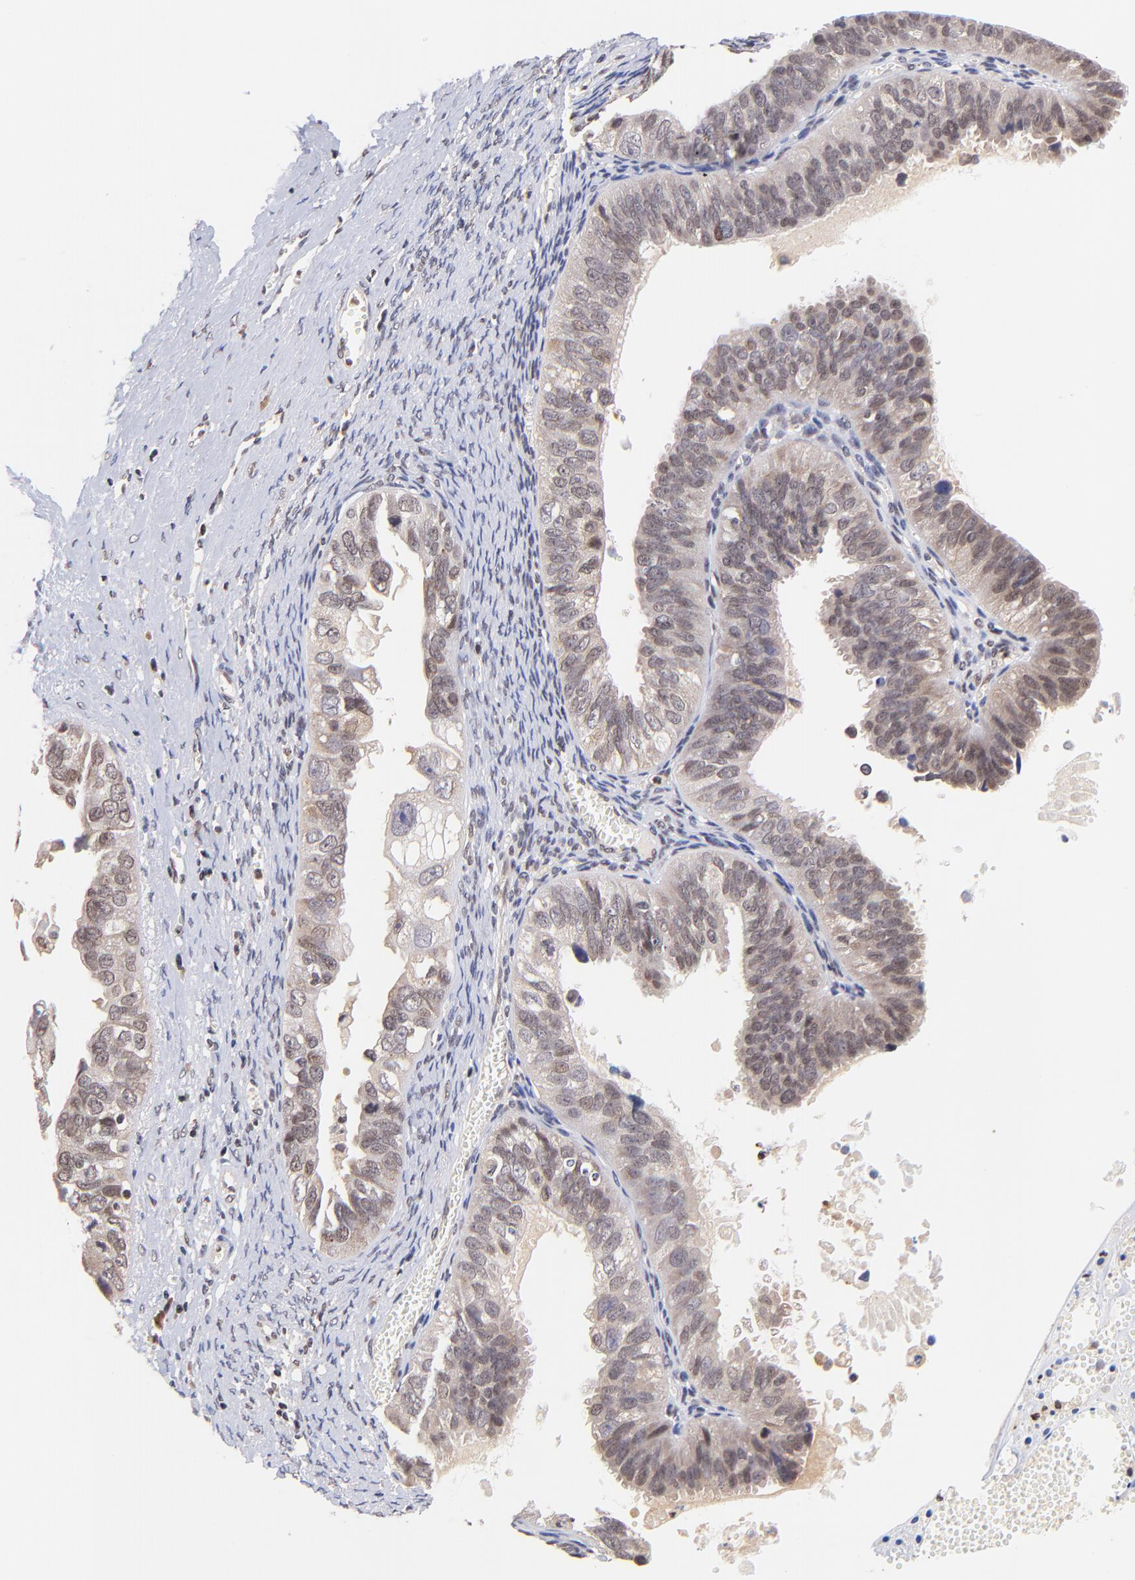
{"staining": {"intensity": "moderate", "quantity": ">75%", "location": "cytoplasmic/membranous,nuclear"}, "tissue": "ovarian cancer", "cell_type": "Tumor cells", "image_type": "cancer", "snomed": [{"axis": "morphology", "description": "Carcinoma, endometroid"}, {"axis": "topography", "description": "Ovary"}], "caption": "Ovarian cancer (endometroid carcinoma) was stained to show a protein in brown. There is medium levels of moderate cytoplasmic/membranous and nuclear staining in about >75% of tumor cells.", "gene": "WDR25", "patient": {"sex": "female", "age": 85}}